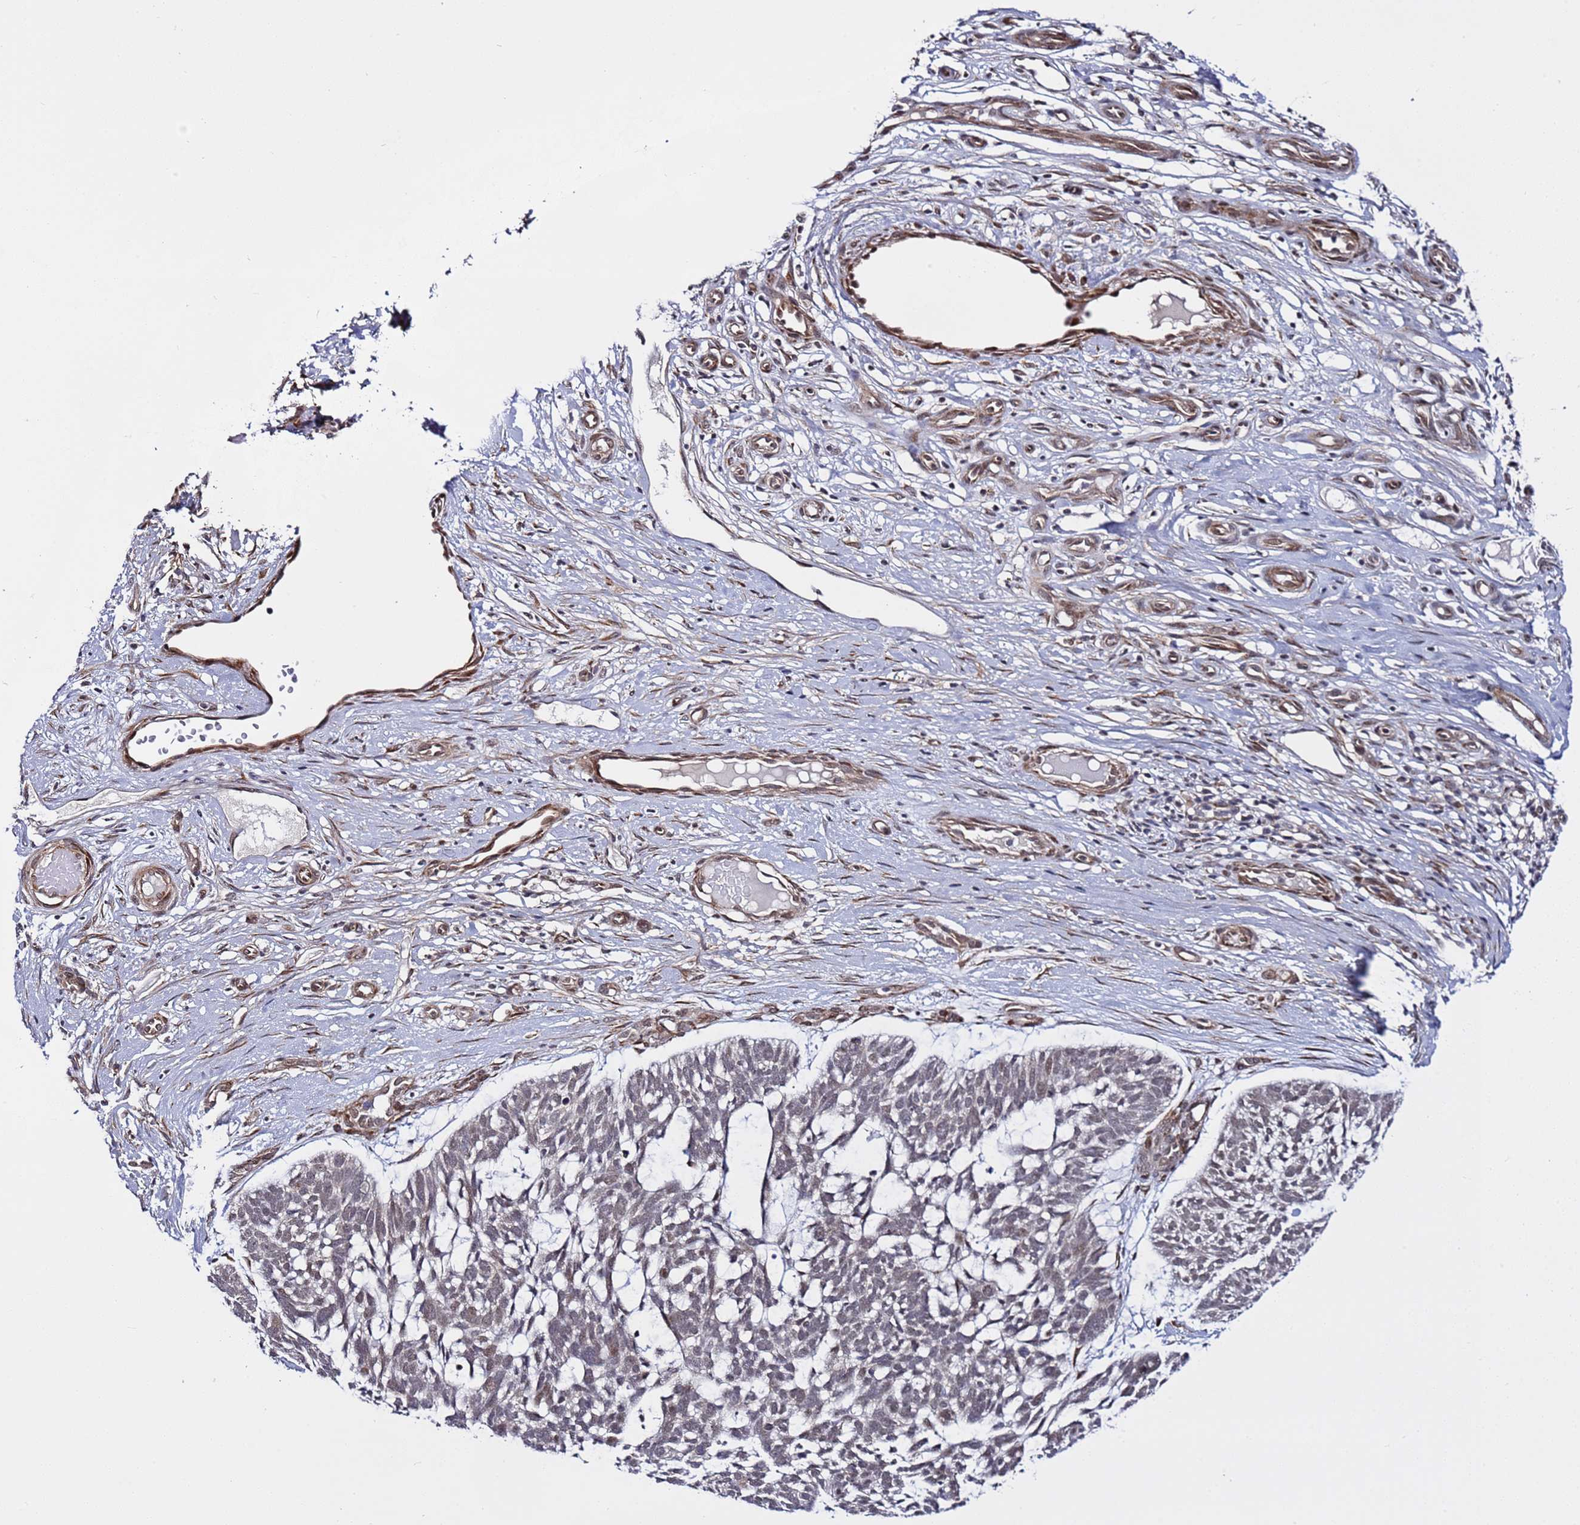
{"staining": {"intensity": "weak", "quantity": "<25%", "location": "nuclear"}, "tissue": "skin cancer", "cell_type": "Tumor cells", "image_type": "cancer", "snomed": [{"axis": "morphology", "description": "Basal cell carcinoma"}, {"axis": "topography", "description": "Skin"}], "caption": "Skin cancer (basal cell carcinoma) was stained to show a protein in brown. There is no significant positivity in tumor cells. (Stains: DAB (3,3'-diaminobenzidine) immunohistochemistry with hematoxylin counter stain, Microscopy: brightfield microscopy at high magnification).", "gene": "POLR2D", "patient": {"sex": "male", "age": 88}}